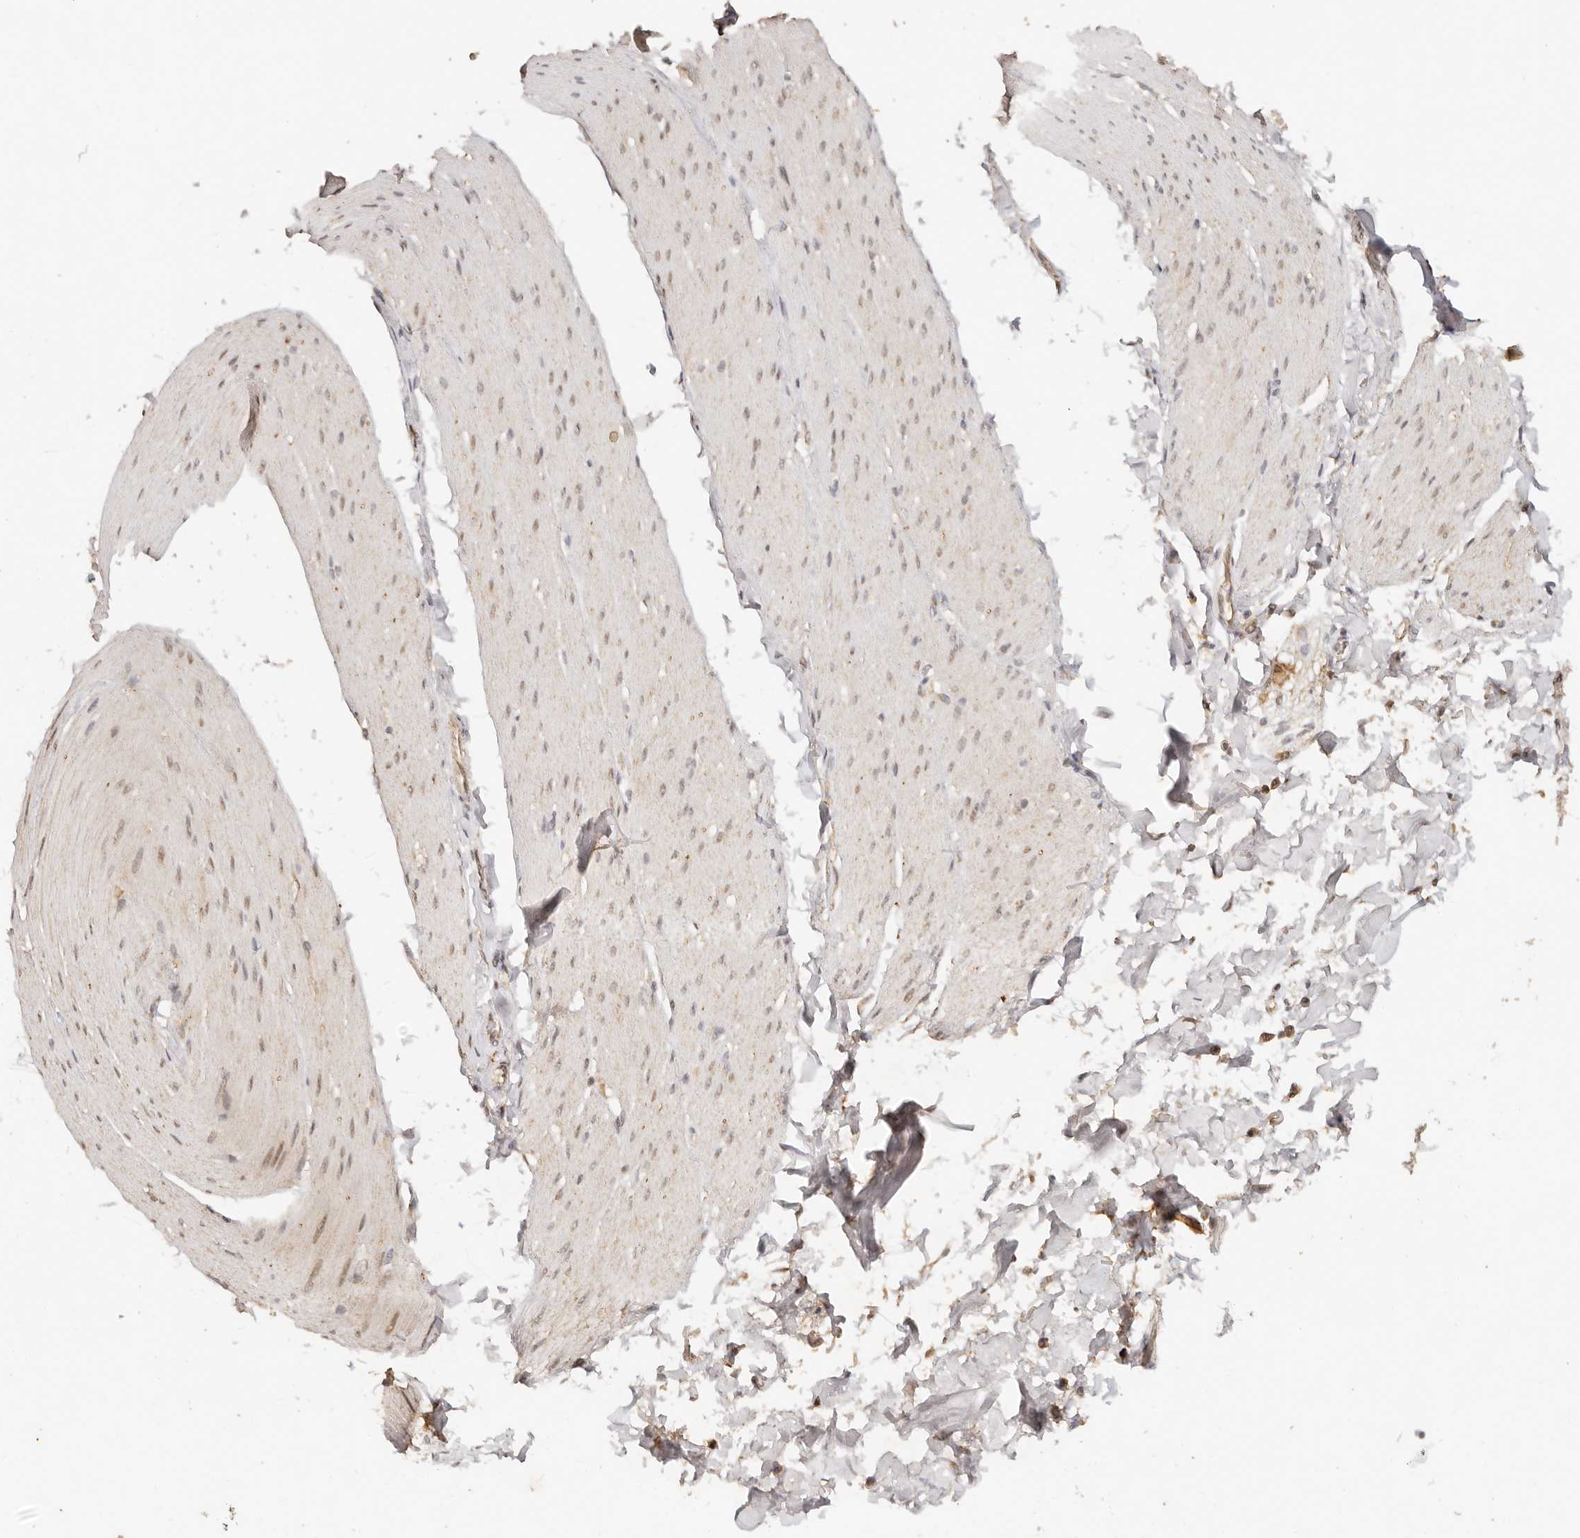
{"staining": {"intensity": "weak", "quantity": "<25%", "location": "cytoplasmic/membranous"}, "tissue": "smooth muscle", "cell_type": "Smooth muscle cells", "image_type": "normal", "snomed": [{"axis": "morphology", "description": "Normal tissue, NOS"}, {"axis": "topography", "description": "Smooth muscle"}, {"axis": "topography", "description": "Small intestine"}], "caption": "IHC of normal smooth muscle demonstrates no positivity in smooth muscle cells. (Immunohistochemistry, brightfield microscopy, high magnification).", "gene": "SEC14L1", "patient": {"sex": "female", "age": 84}}